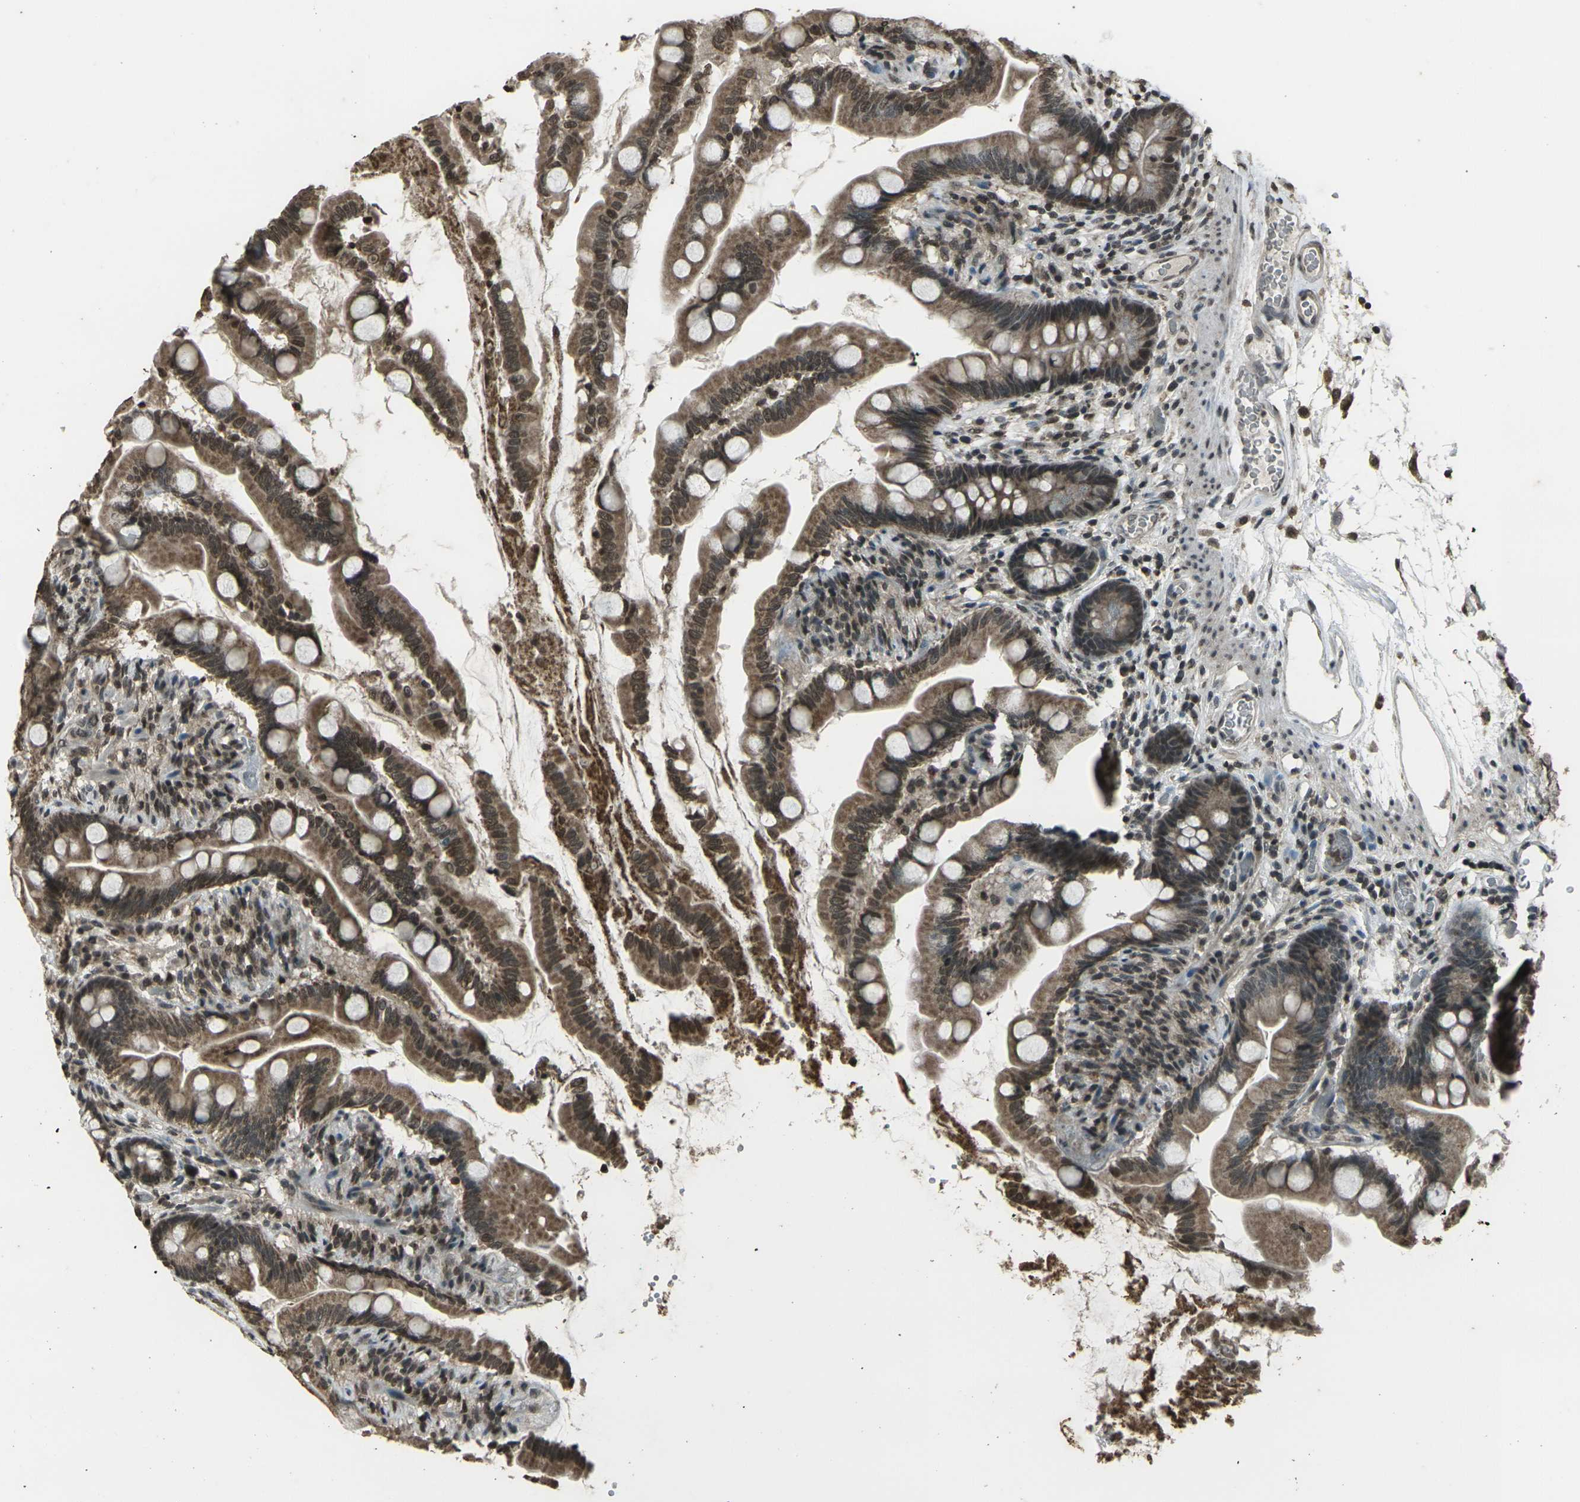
{"staining": {"intensity": "moderate", "quantity": ">75%", "location": "cytoplasmic/membranous,nuclear"}, "tissue": "small intestine", "cell_type": "Glandular cells", "image_type": "normal", "snomed": [{"axis": "morphology", "description": "Normal tissue, NOS"}, {"axis": "topography", "description": "Small intestine"}], "caption": "The photomicrograph demonstrates immunohistochemical staining of unremarkable small intestine. There is moderate cytoplasmic/membranous,nuclear staining is appreciated in about >75% of glandular cells.", "gene": "PRPF8", "patient": {"sex": "female", "age": 56}}